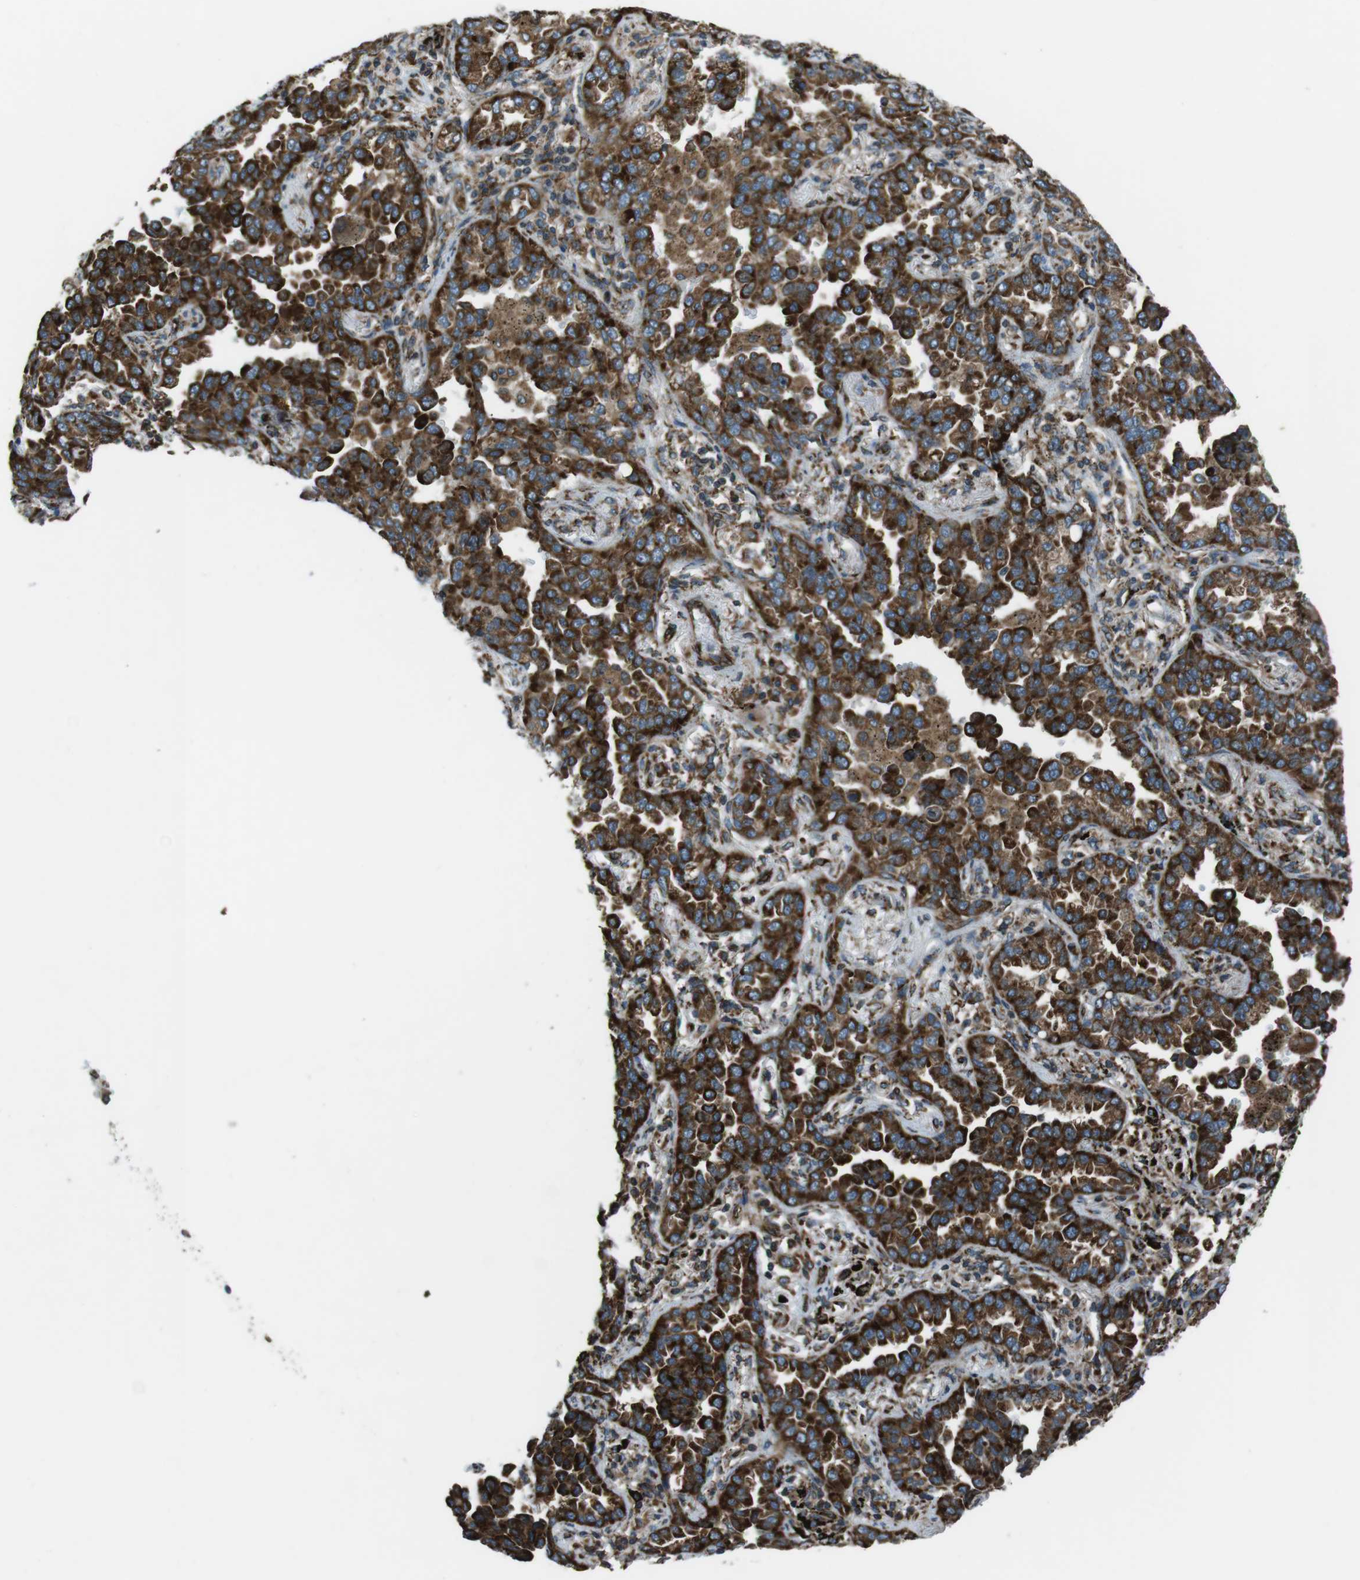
{"staining": {"intensity": "strong", "quantity": ">75%", "location": "cytoplasmic/membranous"}, "tissue": "lung cancer", "cell_type": "Tumor cells", "image_type": "cancer", "snomed": [{"axis": "morphology", "description": "Normal tissue, NOS"}, {"axis": "morphology", "description": "Adenocarcinoma, NOS"}, {"axis": "topography", "description": "Lung"}], "caption": "Human adenocarcinoma (lung) stained for a protein (brown) exhibits strong cytoplasmic/membranous positive positivity in about >75% of tumor cells.", "gene": "KTN1", "patient": {"sex": "male", "age": 59}}